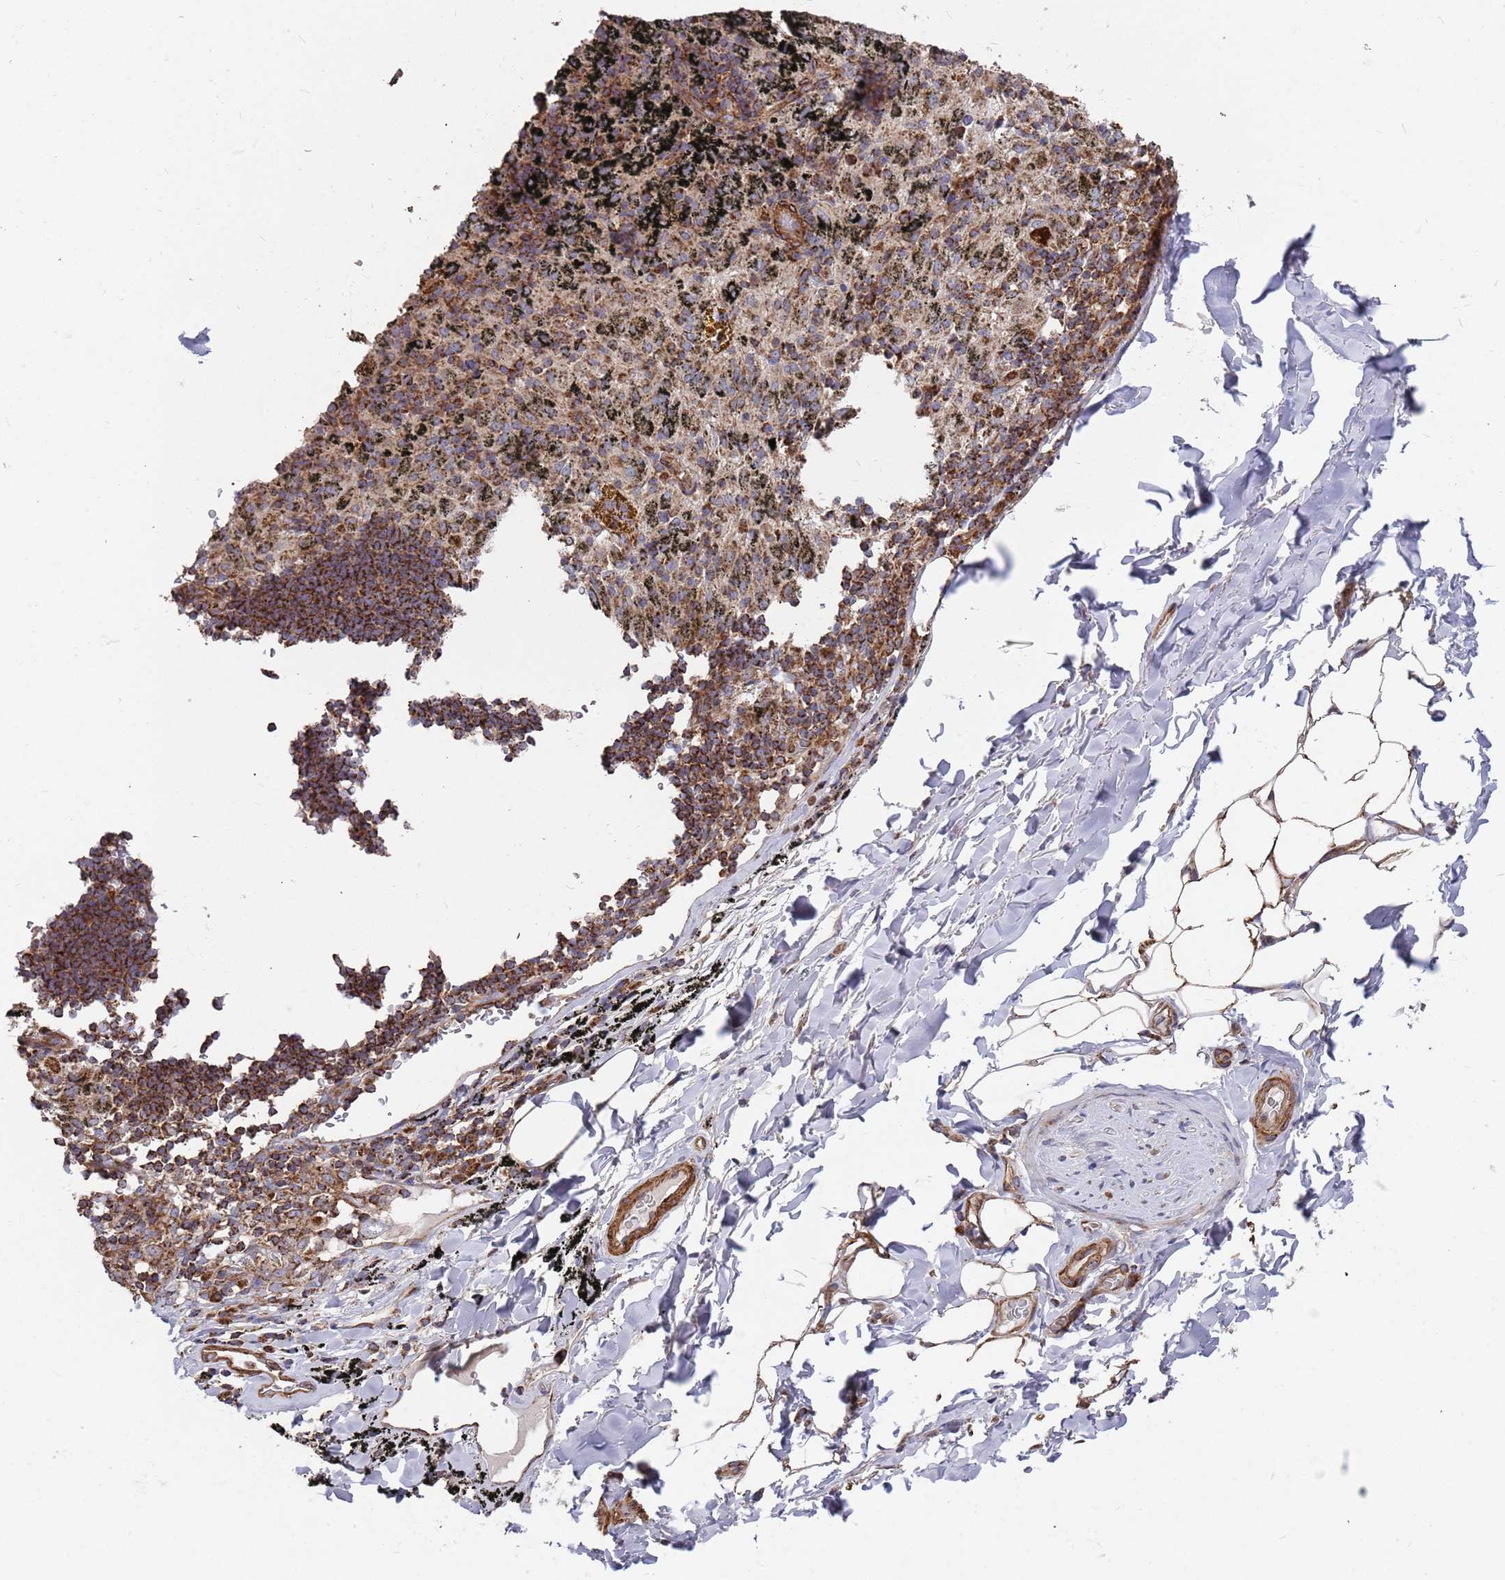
{"staining": {"intensity": "negative", "quantity": "none", "location": "none"}, "tissue": "adipose tissue", "cell_type": "Adipocytes", "image_type": "normal", "snomed": [{"axis": "morphology", "description": "Normal tissue, NOS"}, {"axis": "topography", "description": "Lymph node"}, {"axis": "topography", "description": "Bronchus"}], "caption": "Immunohistochemistry (IHC) micrograph of unremarkable adipose tissue stained for a protein (brown), which shows no expression in adipocytes.", "gene": "WDFY3", "patient": {"sex": "male", "age": 63}}